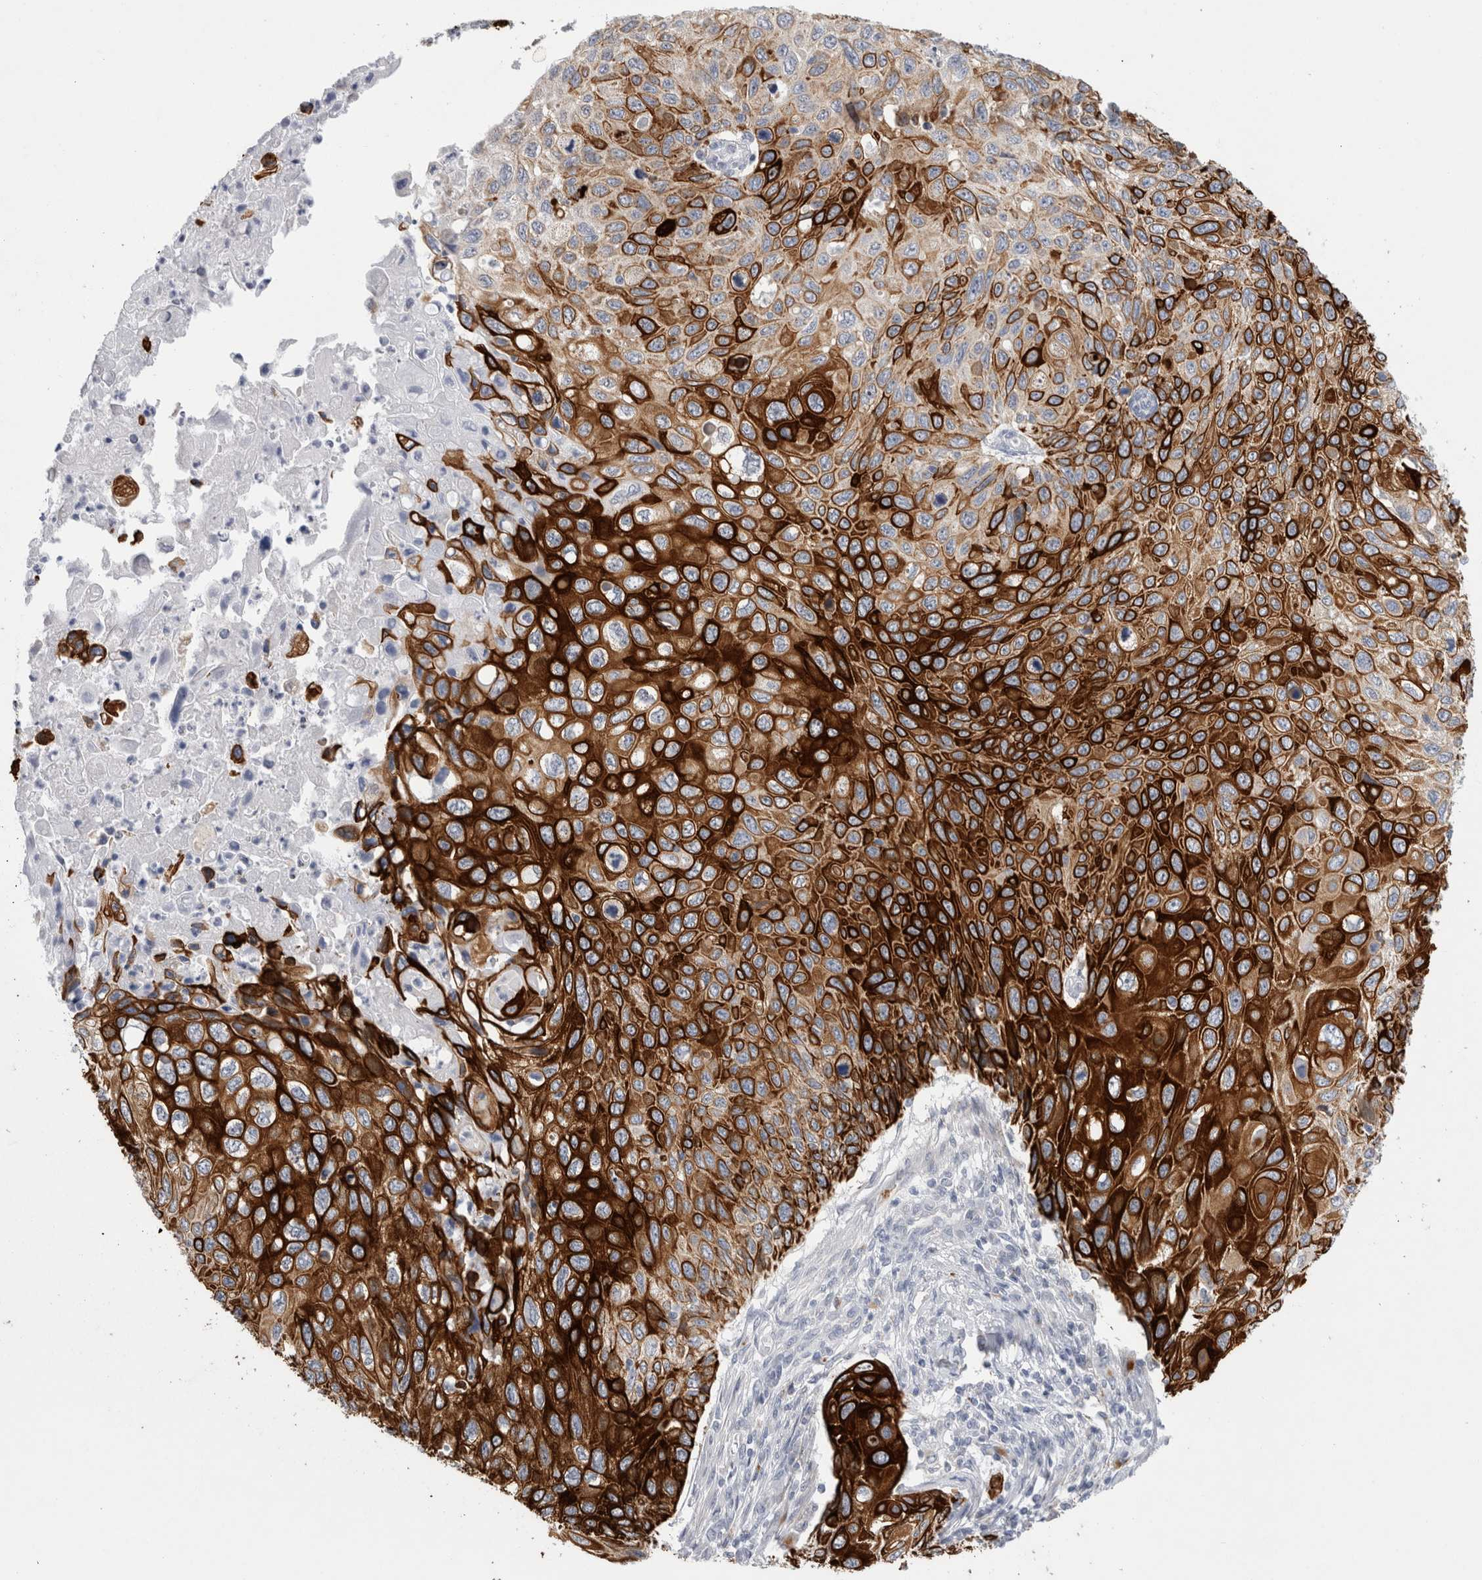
{"staining": {"intensity": "strong", "quantity": ">75%", "location": "cytoplasmic/membranous"}, "tissue": "cervical cancer", "cell_type": "Tumor cells", "image_type": "cancer", "snomed": [{"axis": "morphology", "description": "Squamous cell carcinoma, NOS"}, {"axis": "topography", "description": "Cervix"}], "caption": "A brown stain labels strong cytoplasmic/membranous positivity of a protein in squamous cell carcinoma (cervical) tumor cells.", "gene": "GAA", "patient": {"sex": "female", "age": 70}}